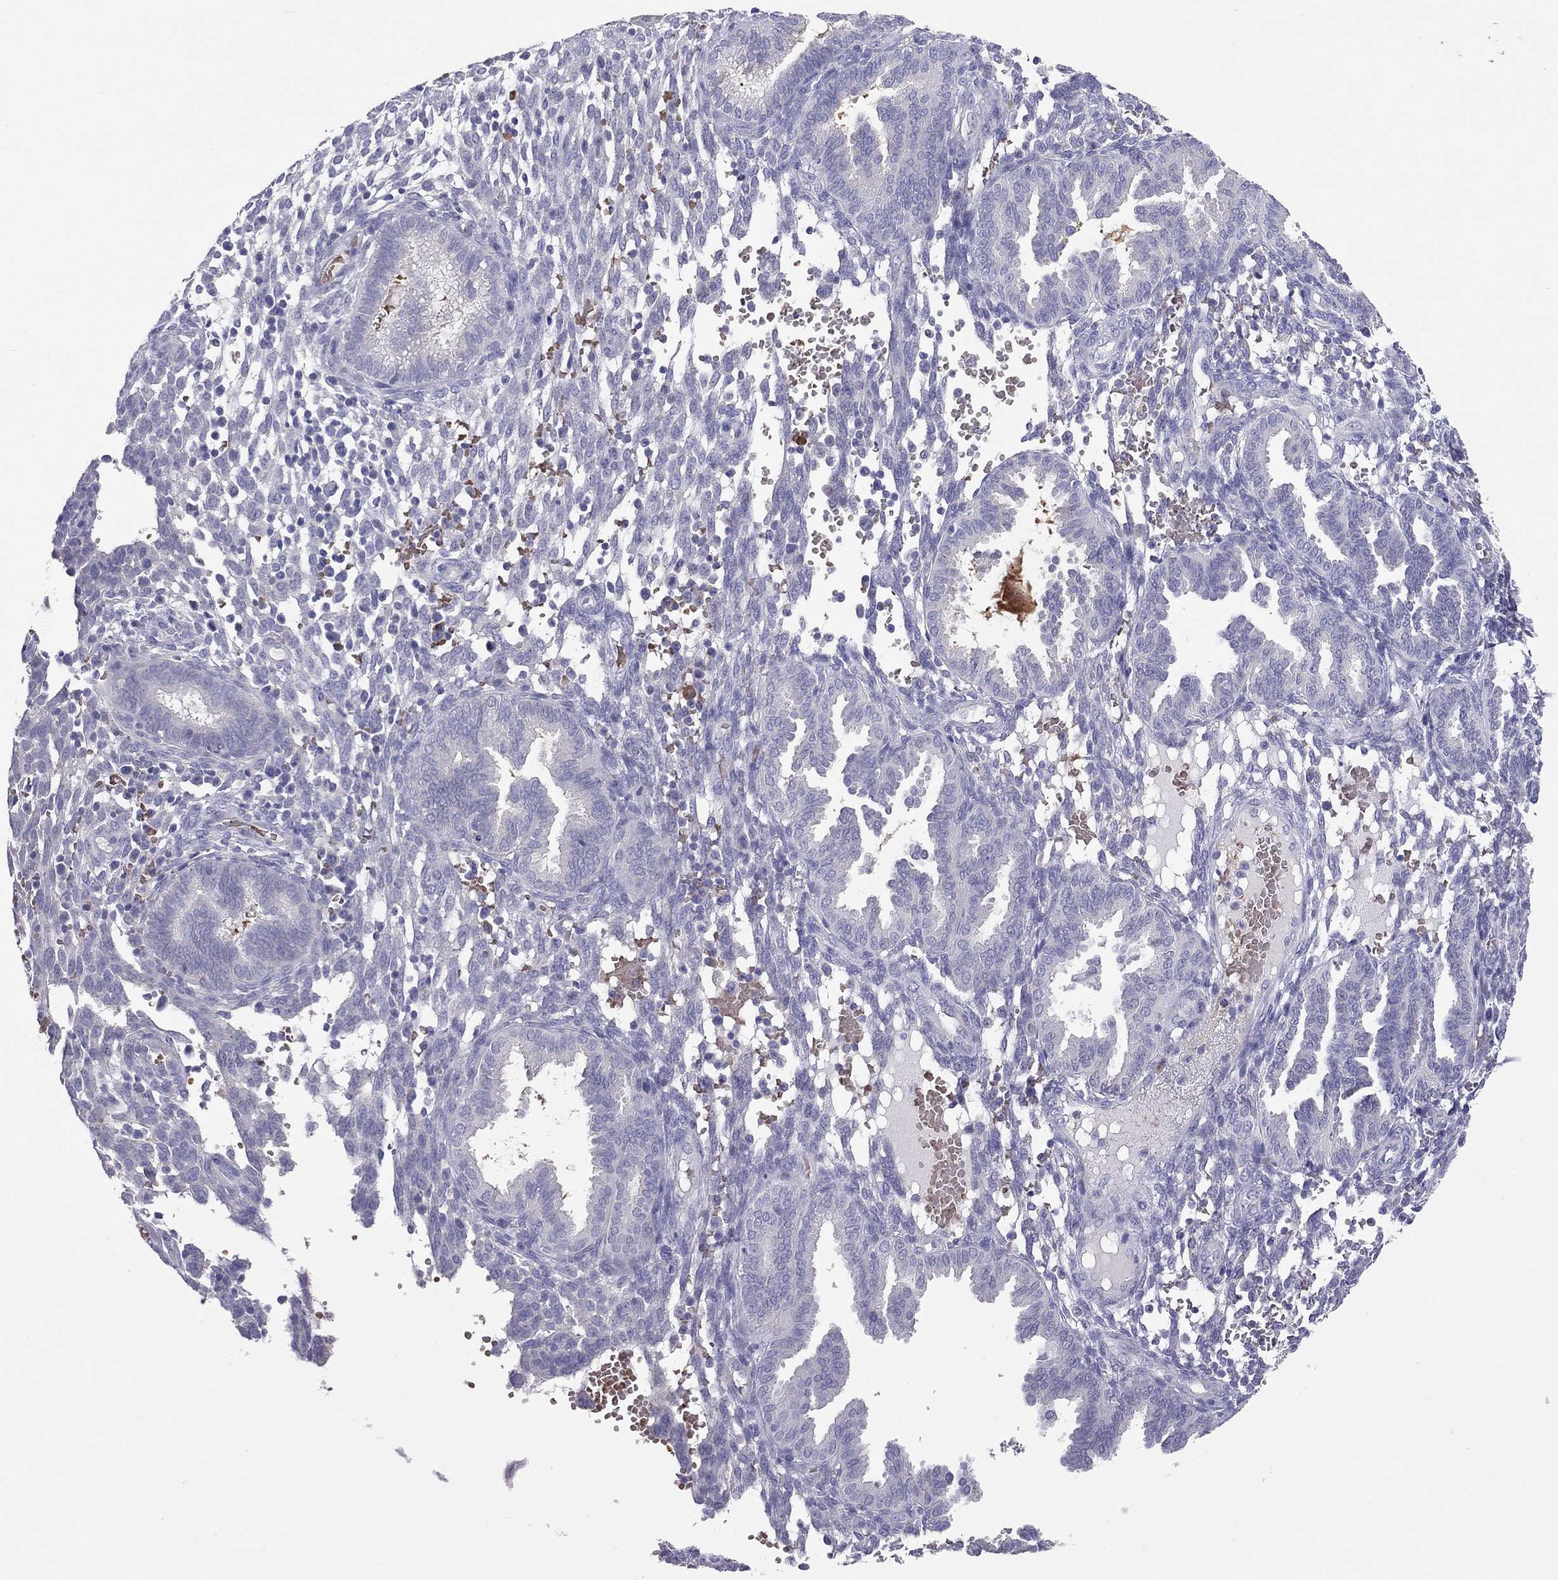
{"staining": {"intensity": "negative", "quantity": "none", "location": "none"}, "tissue": "endometrium", "cell_type": "Cells in endometrial stroma", "image_type": "normal", "snomed": [{"axis": "morphology", "description": "Normal tissue, NOS"}, {"axis": "topography", "description": "Endometrium"}], "caption": "A high-resolution image shows IHC staining of benign endometrium, which demonstrates no significant expression in cells in endometrial stroma. (Stains: DAB immunohistochemistry (IHC) with hematoxylin counter stain, Microscopy: brightfield microscopy at high magnification).", "gene": "FRMD1", "patient": {"sex": "female", "age": 42}}